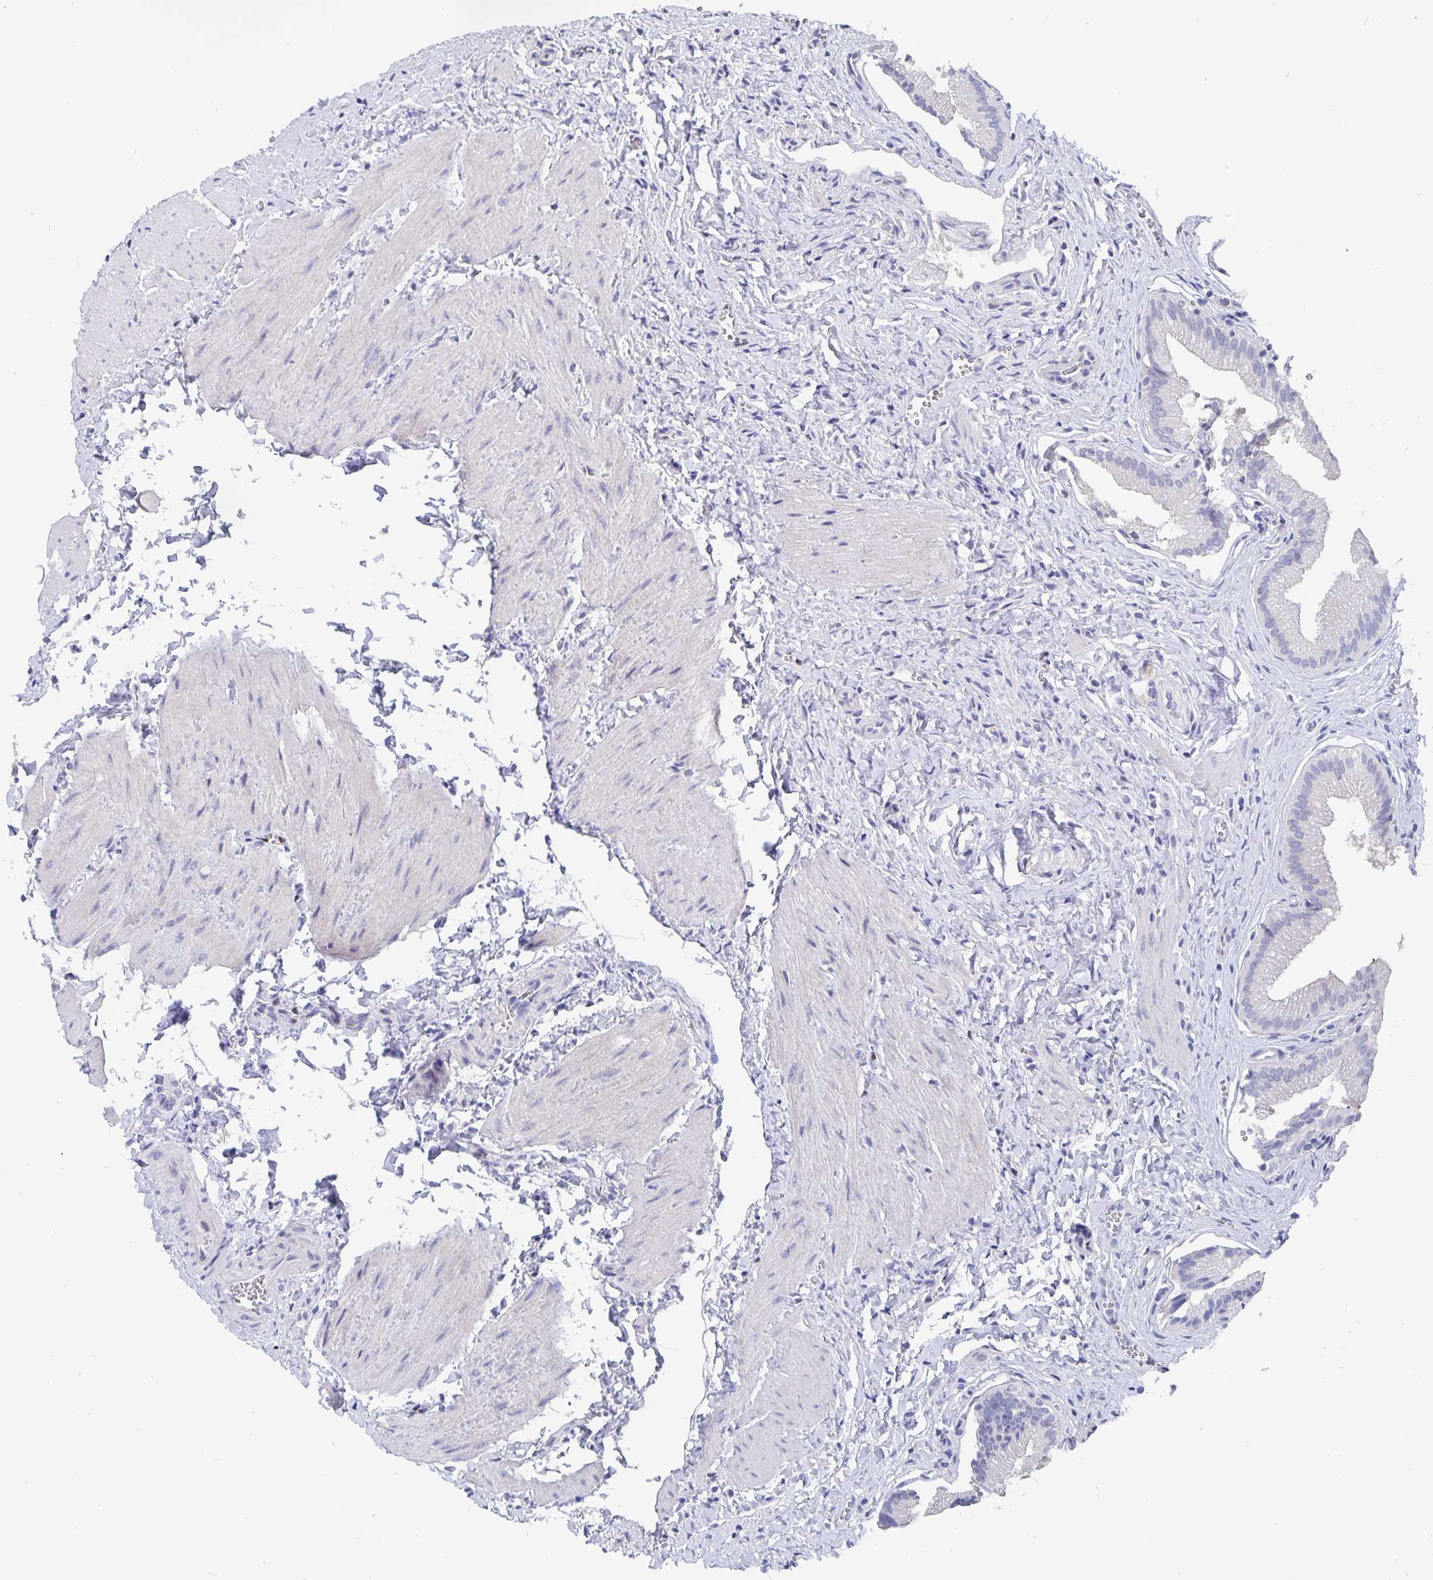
{"staining": {"intensity": "negative", "quantity": "none", "location": "none"}, "tissue": "gallbladder", "cell_type": "Glandular cells", "image_type": "normal", "snomed": [{"axis": "morphology", "description": "Normal tissue, NOS"}, {"axis": "topography", "description": "Gallbladder"}], "caption": "Human gallbladder stained for a protein using IHC exhibits no staining in glandular cells.", "gene": "SMOC1", "patient": {"sex": "male", "age": 17}}